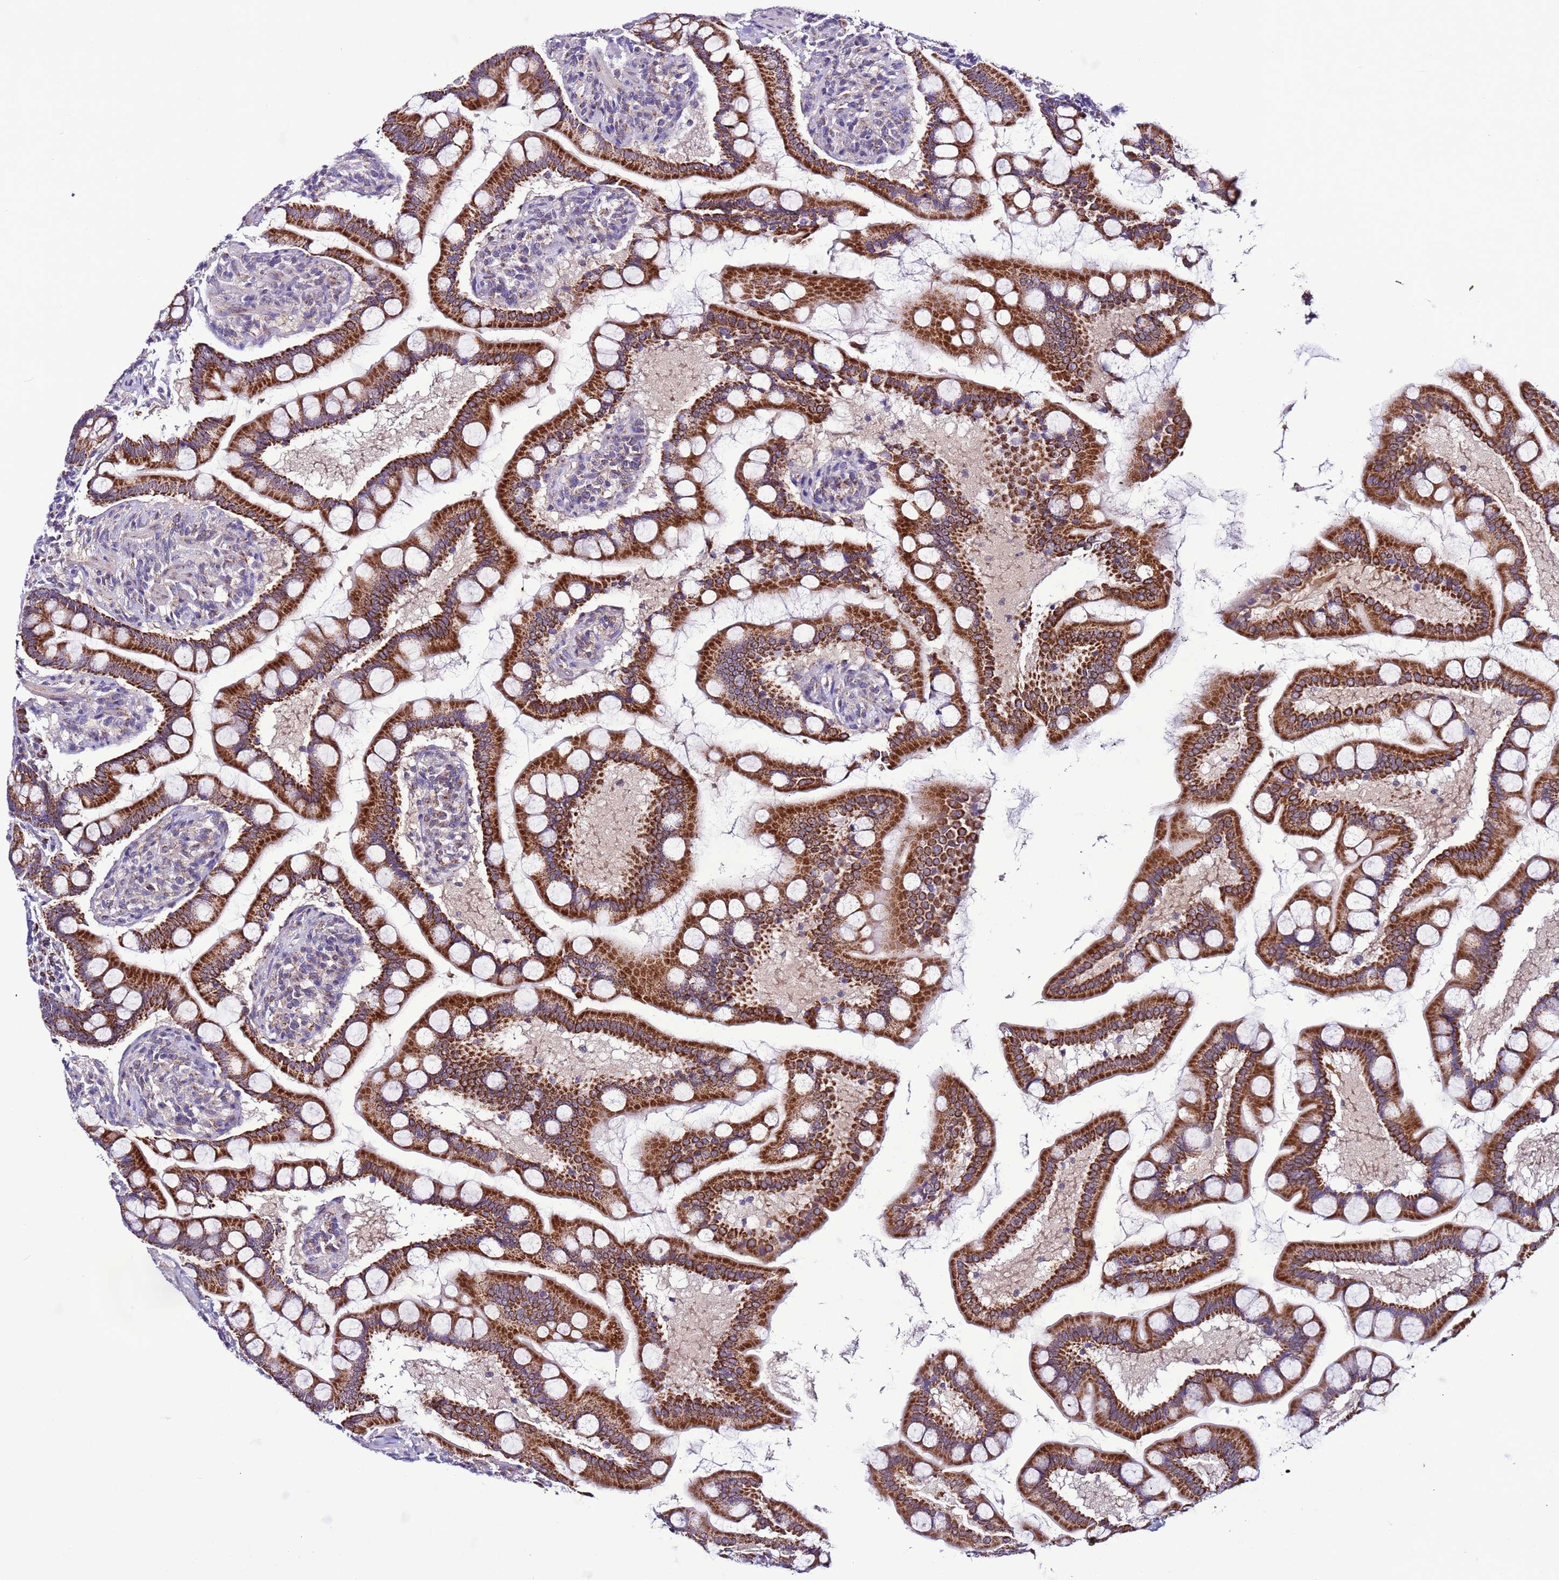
{"staining": {"intensity": "strong", "quantity": ">75%", "location": "cytoplasmic/membranous"}, "tissue": "small intestine", "cell_type": "Glandular cells", "image_type": "normal", "snomed": [{"axis": "morphology", "description": "Normal tissue, NOS"}, {"axis": "topography", "description": "Small intestine"}], "caption": "High-magnification brightfield microscopy of benign small intestine stained with DAB (3,3'-diaminobenzidine) (brown) and counterstained with hematoxylin (blue). glandular cells exhibit strong cytoplasmic/membranous expression is appreciated in approximately>75% of cells.", "gene": "UEVLD", "patient": {"sex": "male", "age": 41}}